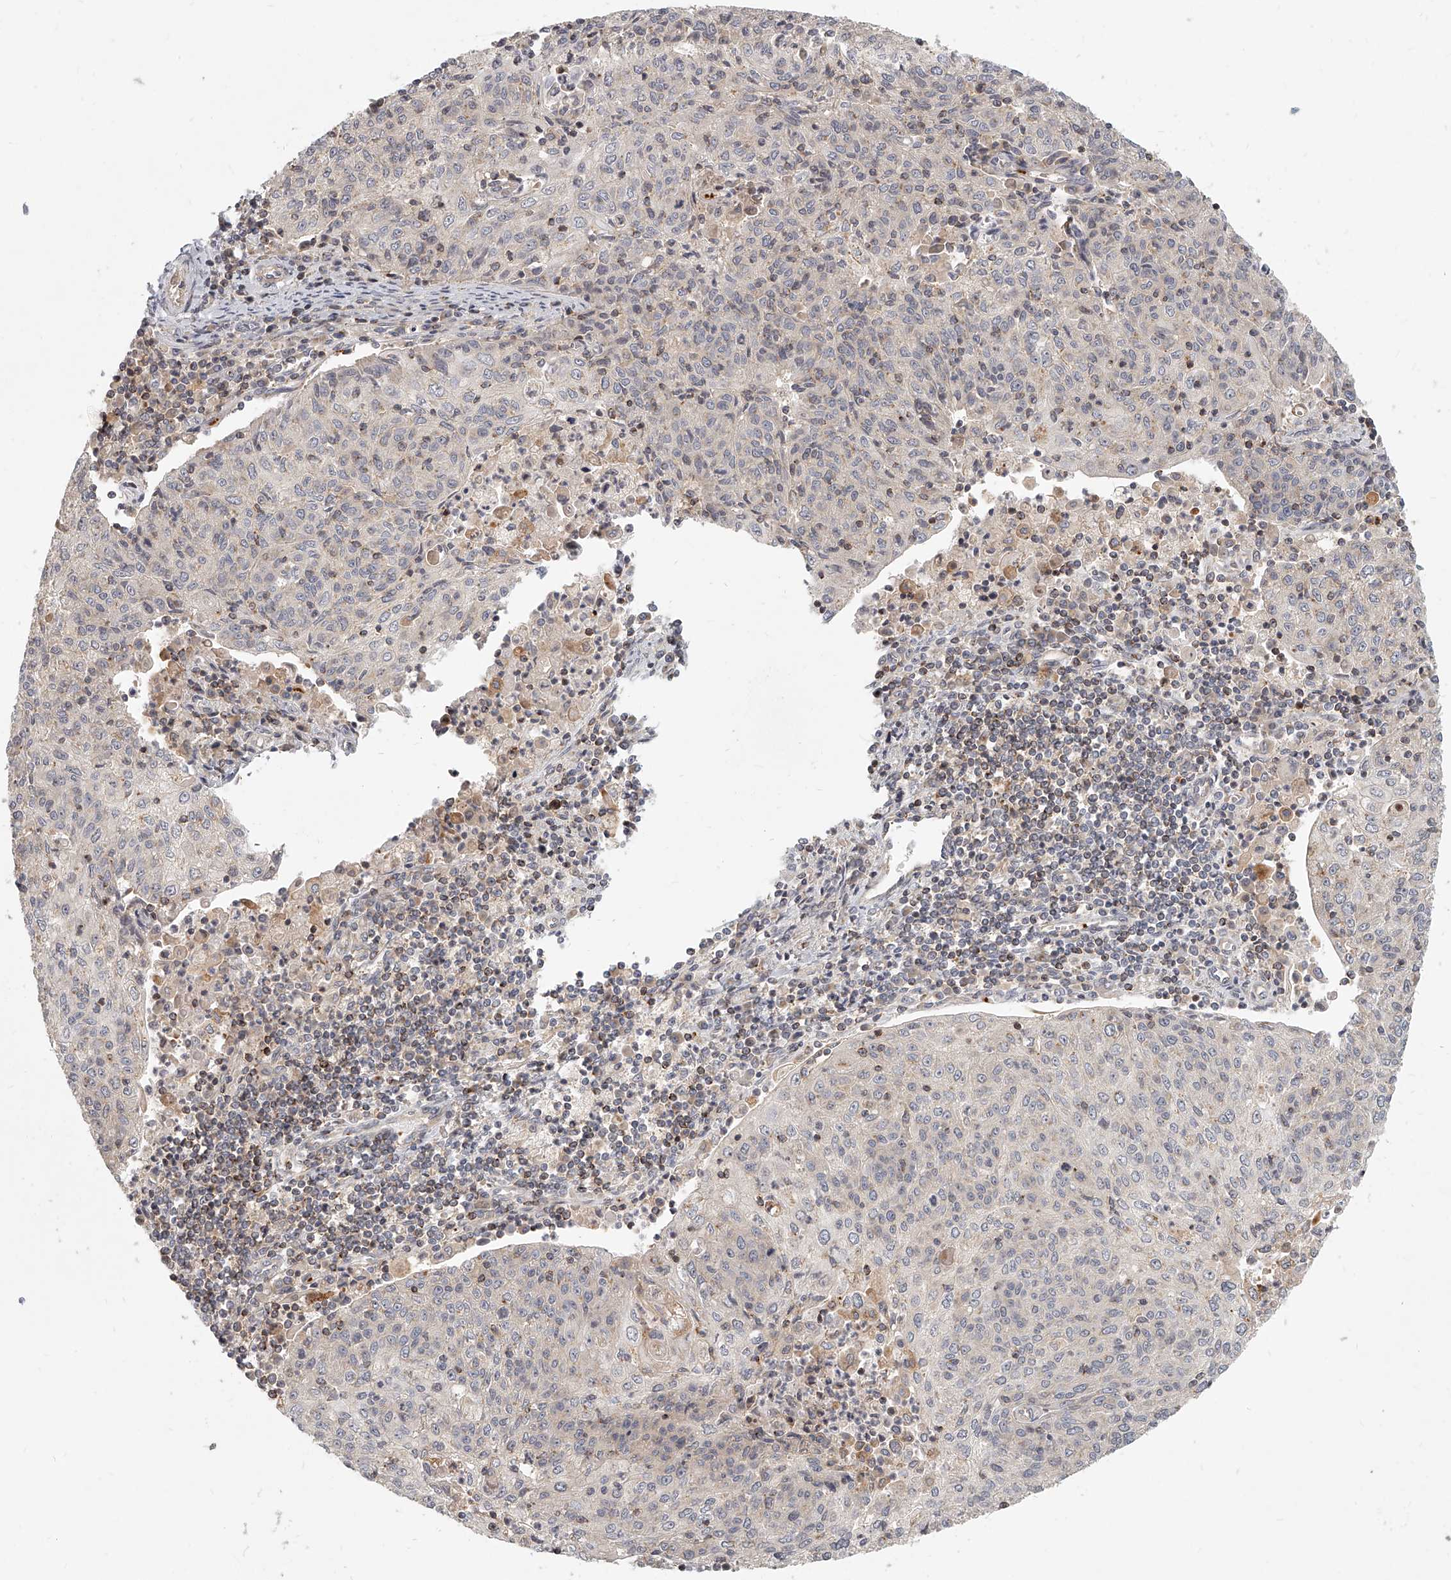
{"staining": {"intensity": "weak", "quantity": "<25%", "location": "cytoplasmic/membranous"}, "tissue": "cervical cancer", "cell_type": "Tumor cells", "image_type": "cancer", "snomed": [{"axis": "morphology", "description": "Squamous cell carcinoma, NOS"}, {"axis": "topography", "description": "Cervix"}], "caption": "This histopathology image is of squamous cell carcinoma (cervical) stained with immunohistochemistry to label a protein in brown with the nuclei are counter-stained blue. There is no expression in tumor cells. (DAB (3,3'-diaminobenzidine) IHC with hematoxylin counter stain).", "gene": "SLC37A1", "patient": {"sex": "female", "age": 48}}